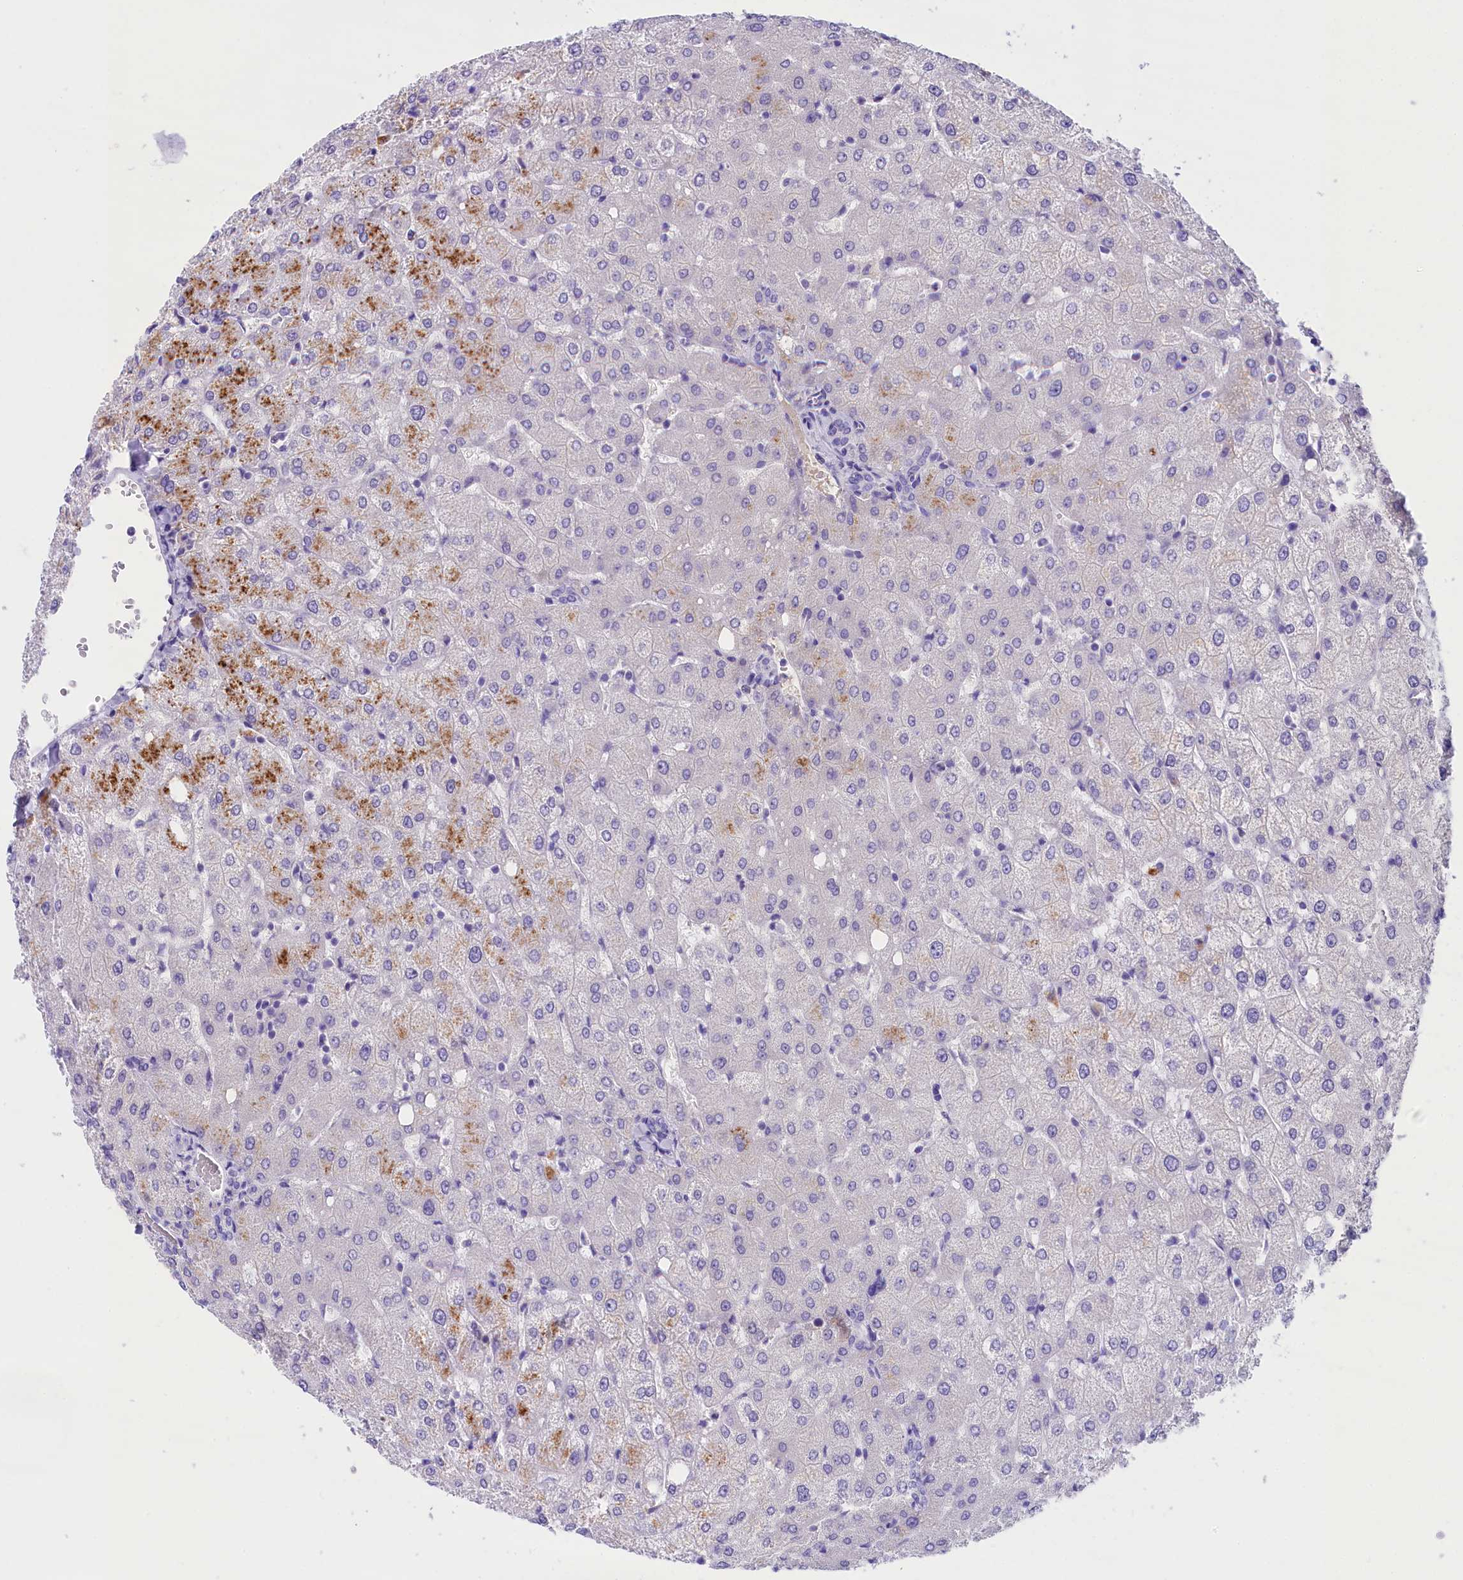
{"staining": {"intensity": "negative", "quantity": "none", "location": "none"}, "tissue": "liver", "cell_type": "Cholangiocytes", "image_type": "normal", "snomed": [{"axis": "morphology", "description": "Normal tissue, NOS"}, {"axis": "topography", "description": "Liver"}], "caption": "Immunohistochemistry (IHC) histopathology image of benign liver stained for a protein (brown), which shows no expression in cholangiocytes. Brightfield microscopy of immunohistochemistry (IHC) stained with DAB (3,3'-diaminobenzidine) (brown) and hematoxylin (blue), captured at high magnification.", "gene": "SKIDA1", "patient": {"sex": "female", "age": 54}}